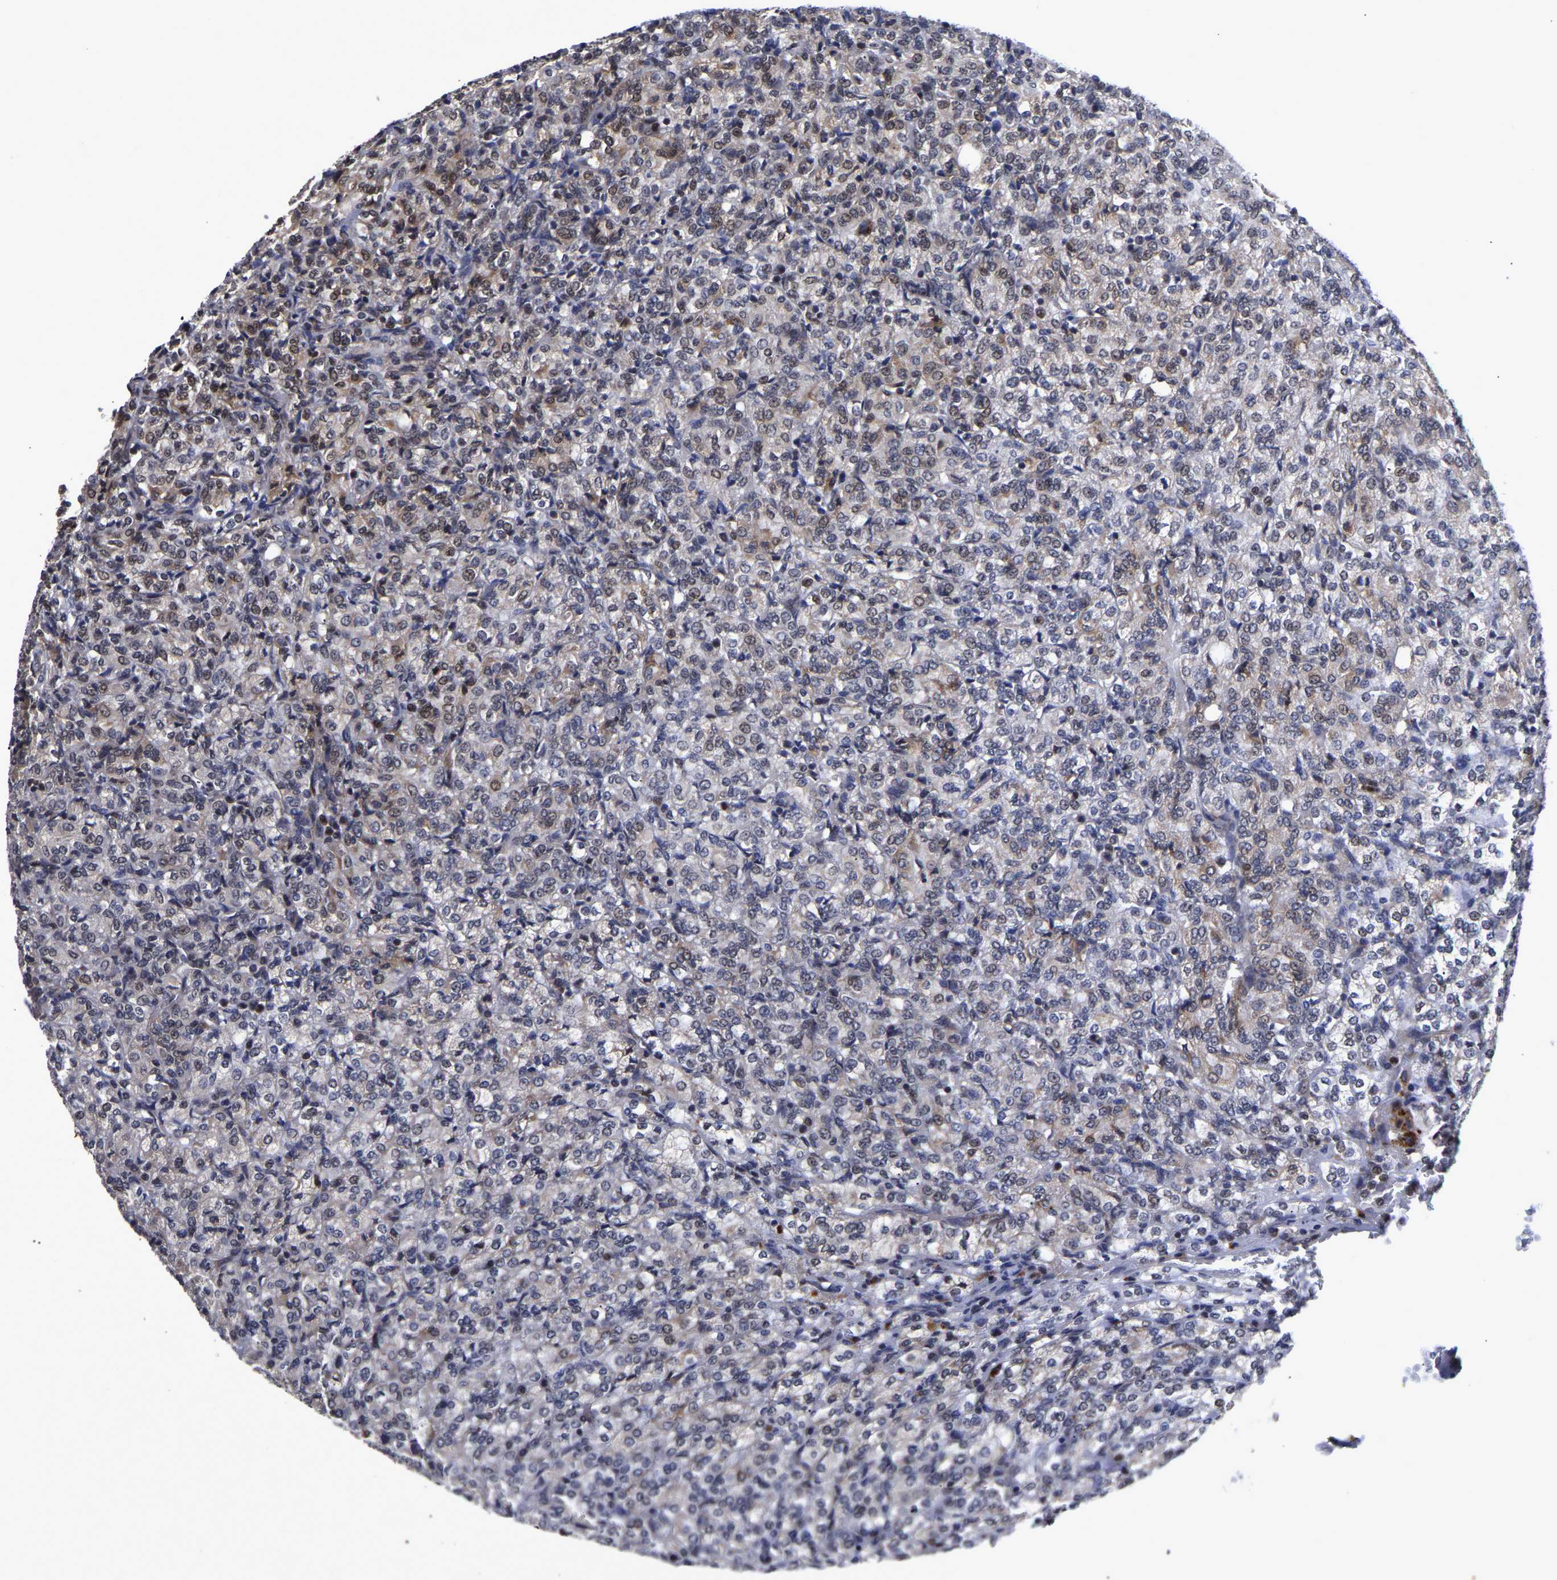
{"staining": {"intensity": "weak", "quantity": "25%-75%", "location": "nuclear"}, "tissue": "renal cancer", "cell_type": "Tumor cells", "image_type": "cancer", "snomed": [{"axis": "morphology", "description": "Adenocarcinoma, NOS"}, {"axis": "topography", "description": "Kidney"}], "caption": "This is a photomicrograph of immunohistochemistry (IHC) staining of renal adenocarcinoma, which shows weak expression in the nuclear of tumor cells.", "gene": "JUNB", "patient": {"sex": "male", "age": 77}}